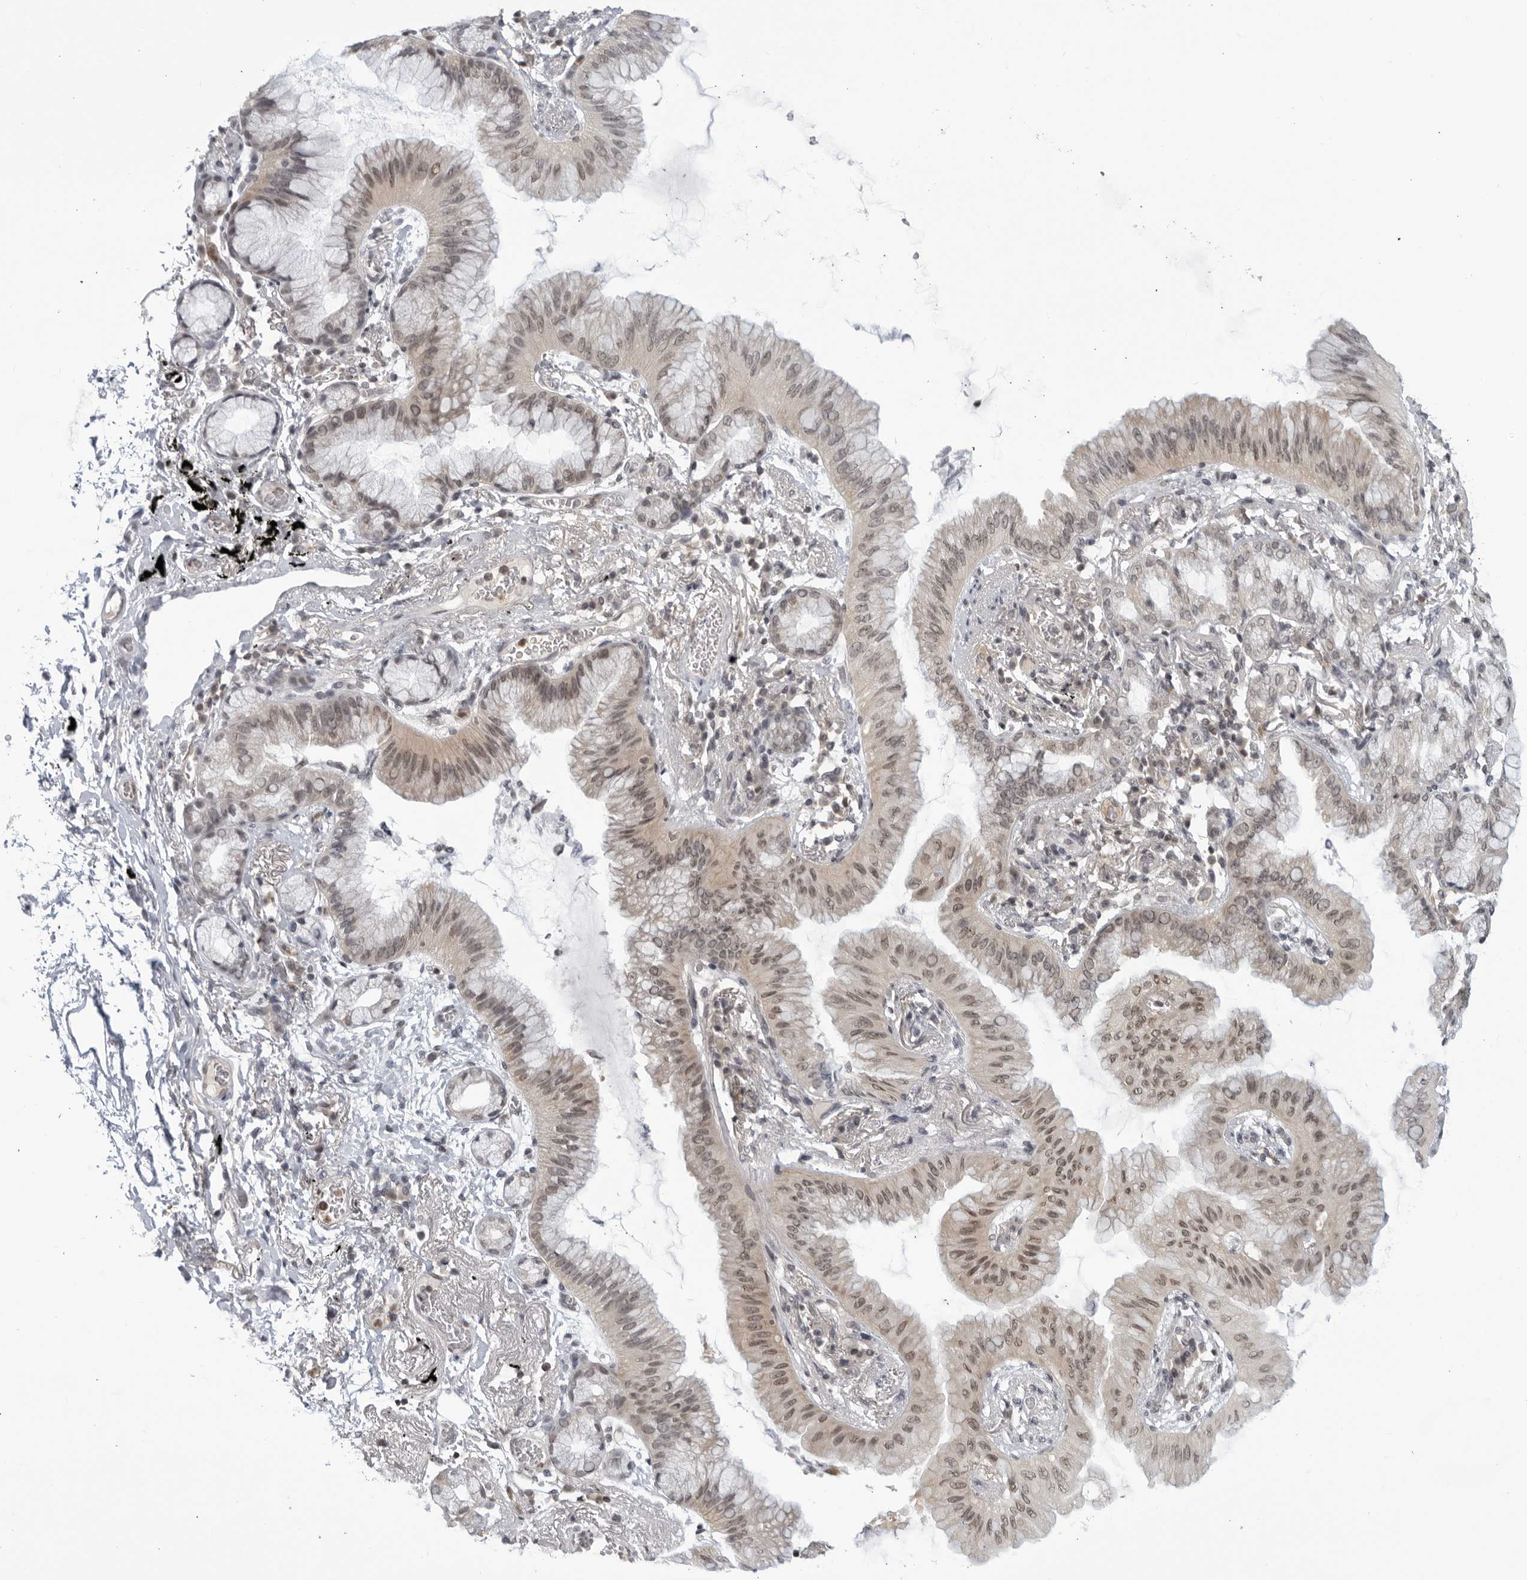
{"staining": {"intensity": "weak", "quantity": "25%-75%", "location": "nuclear"}, "tissue": "lung cancer", "cell_type": "Tumor cells", "image_type": "cancer", "snomed": [{"axis": "morphology", "description": "Adenocarcinoma, NOS"}, {"axis": "topography", "description": "Lung"}], "caption": "Immunohistochemistry (IHC) of lung cancer (adenocarcinoma) demonstrates low levels of weak nuclear positivity in approximately 25%-75% of tumor cells. The staining was performed using DAB (3,3'-diaminobenzidine) to visualize the protein expression in brown, while the nuclei were stained in blue with hematoxylin (Magnification: 20x).", "gene": "CC2D1B", "patient": {"sex": "female", "age": 70}}